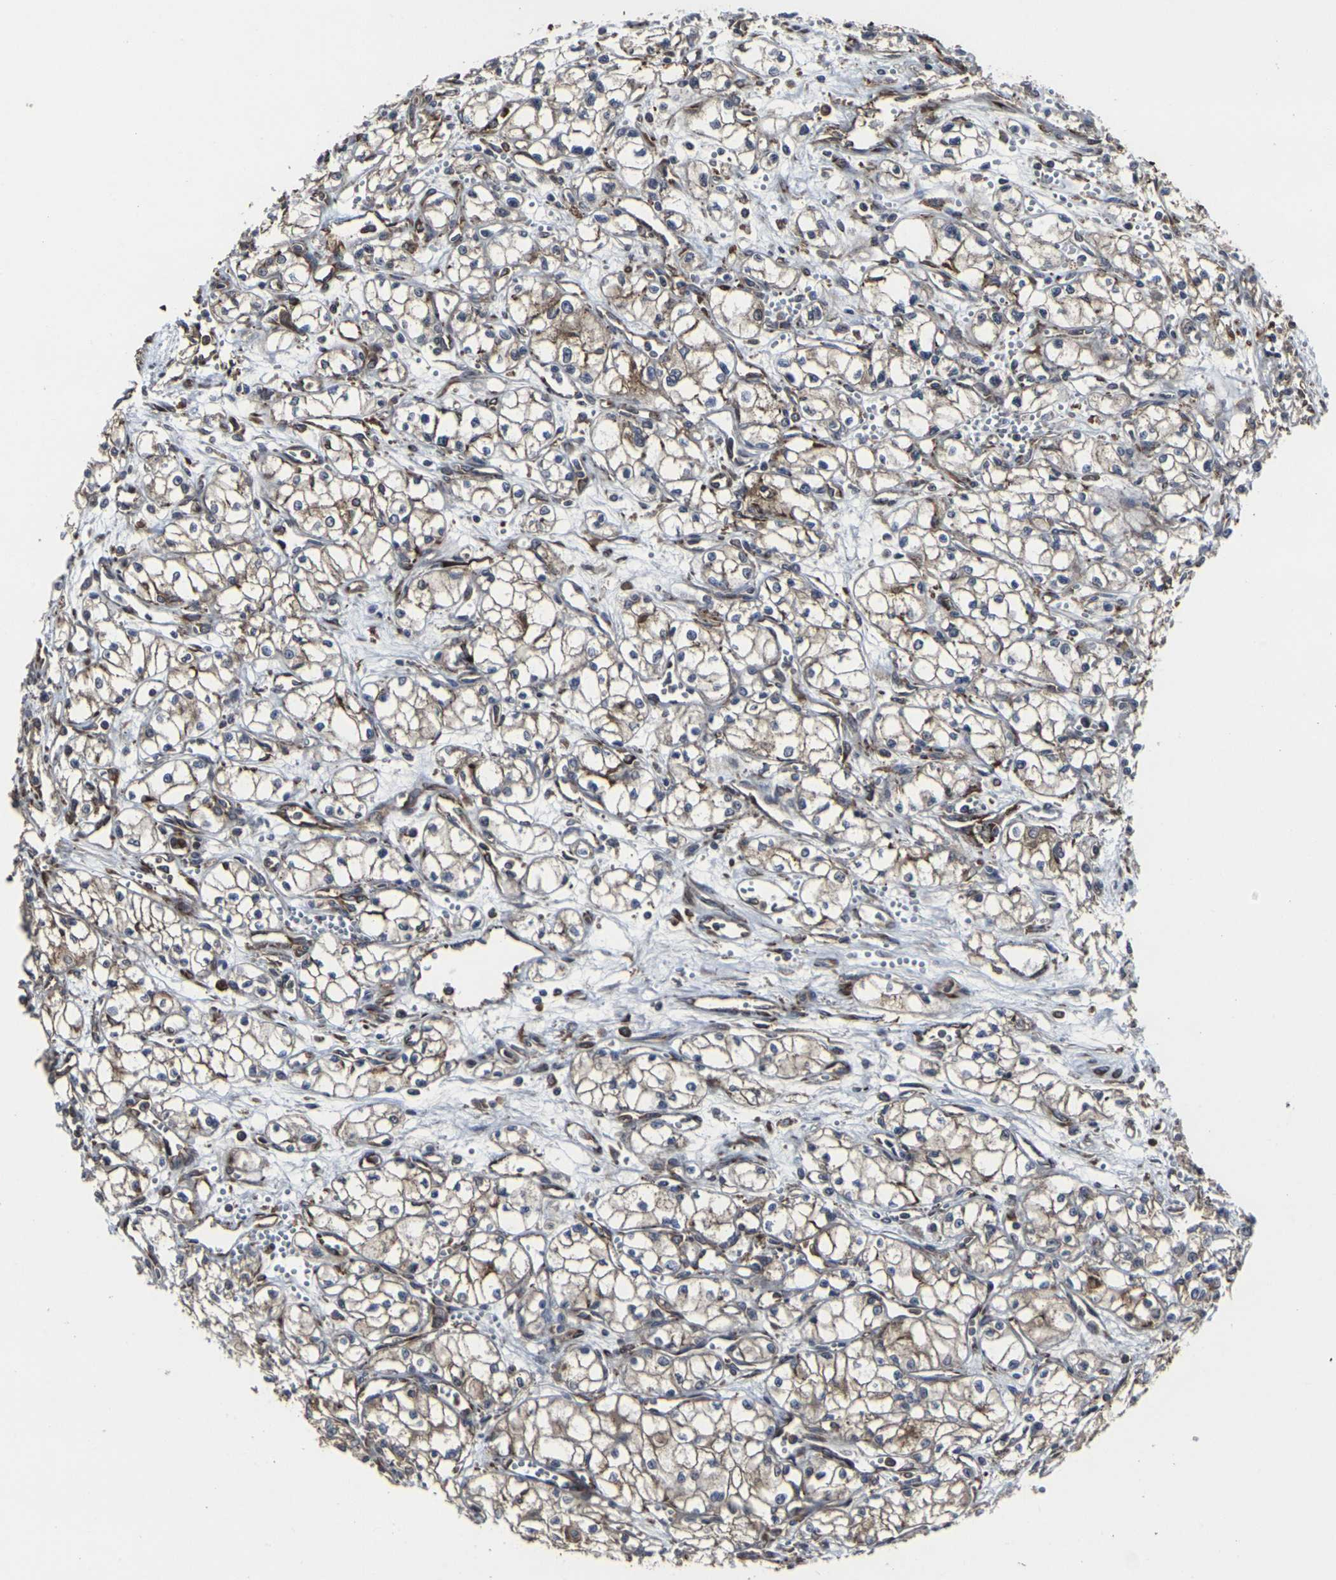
{"staining": {"intensity": "weak", "quantity": "<25%", "location": "cytoplasmic/membranous"}, "tissue": "renal cancer", "cell_type": "Tumor cells", "image_type": "cancer", "snomed": [{"axis": "morphology", "description": "Normal tissue, NOS"}, {"axis": "morphology", "description": "Adenocarcinoma, NOS"}, {"axis": "topography", "description": "Kidney"}], "caption": "DAB immunohistochemical staining of human renal cancer reveals no significant staining in tumor cells.", "gene": "MARCHF2", "patient": {"sex": "male", "age": 59}}